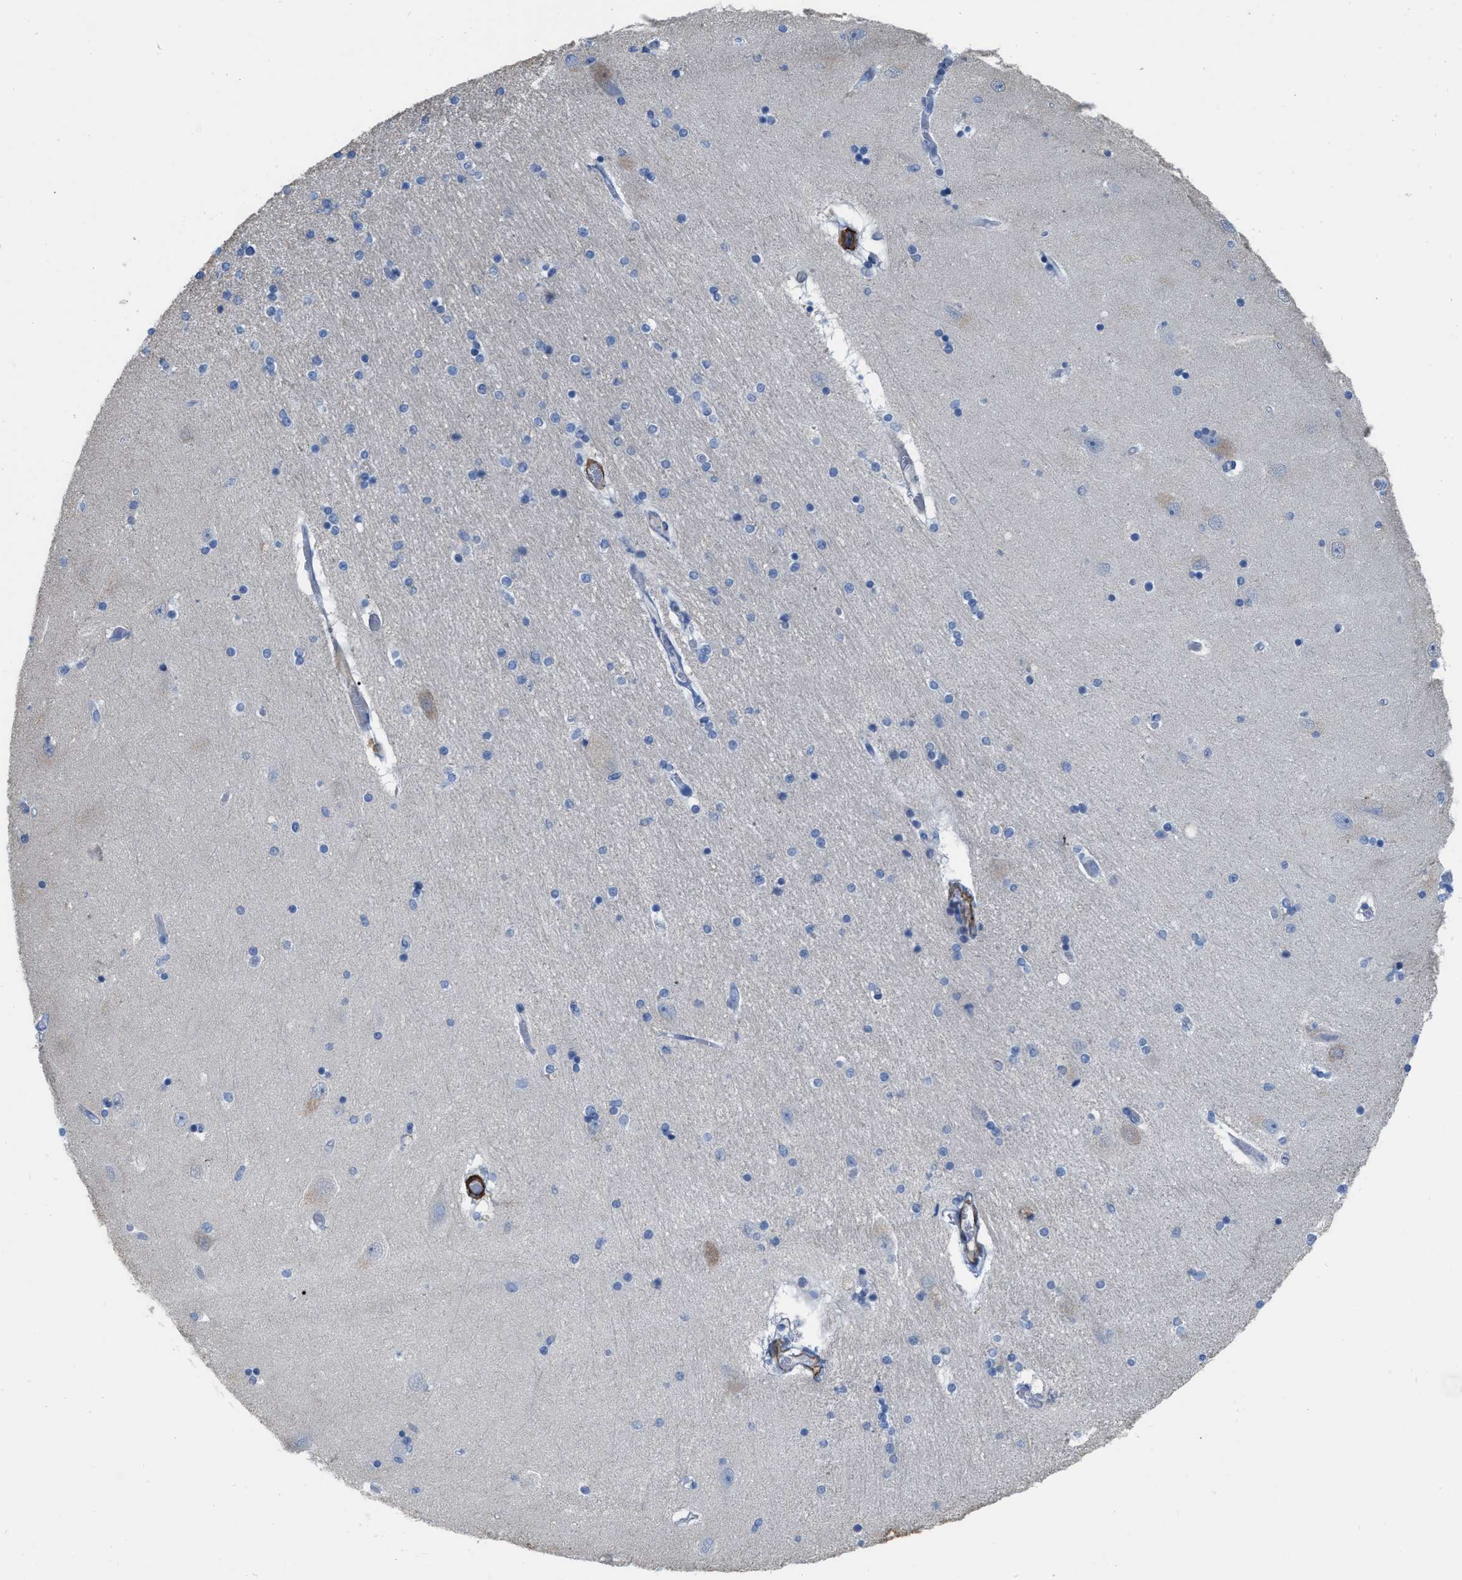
{"staining": {"intensity": "negative", "quantity": "none", "location": "none"}, "tissue": "hippocampus", "cell_type": "Glial cells", "image_type": "normal", "snomed": [{"axis": "morphology", "description": "Normal tissue, NOS"}, {"axis": "topography", "description": "Hippocampus"}], "caption": "This is an IHC micrograph of normal hippocampus. There is no staining in glial cells.", "gene": "TAGLN", "patient": {"sex": "female", "age": 54}}